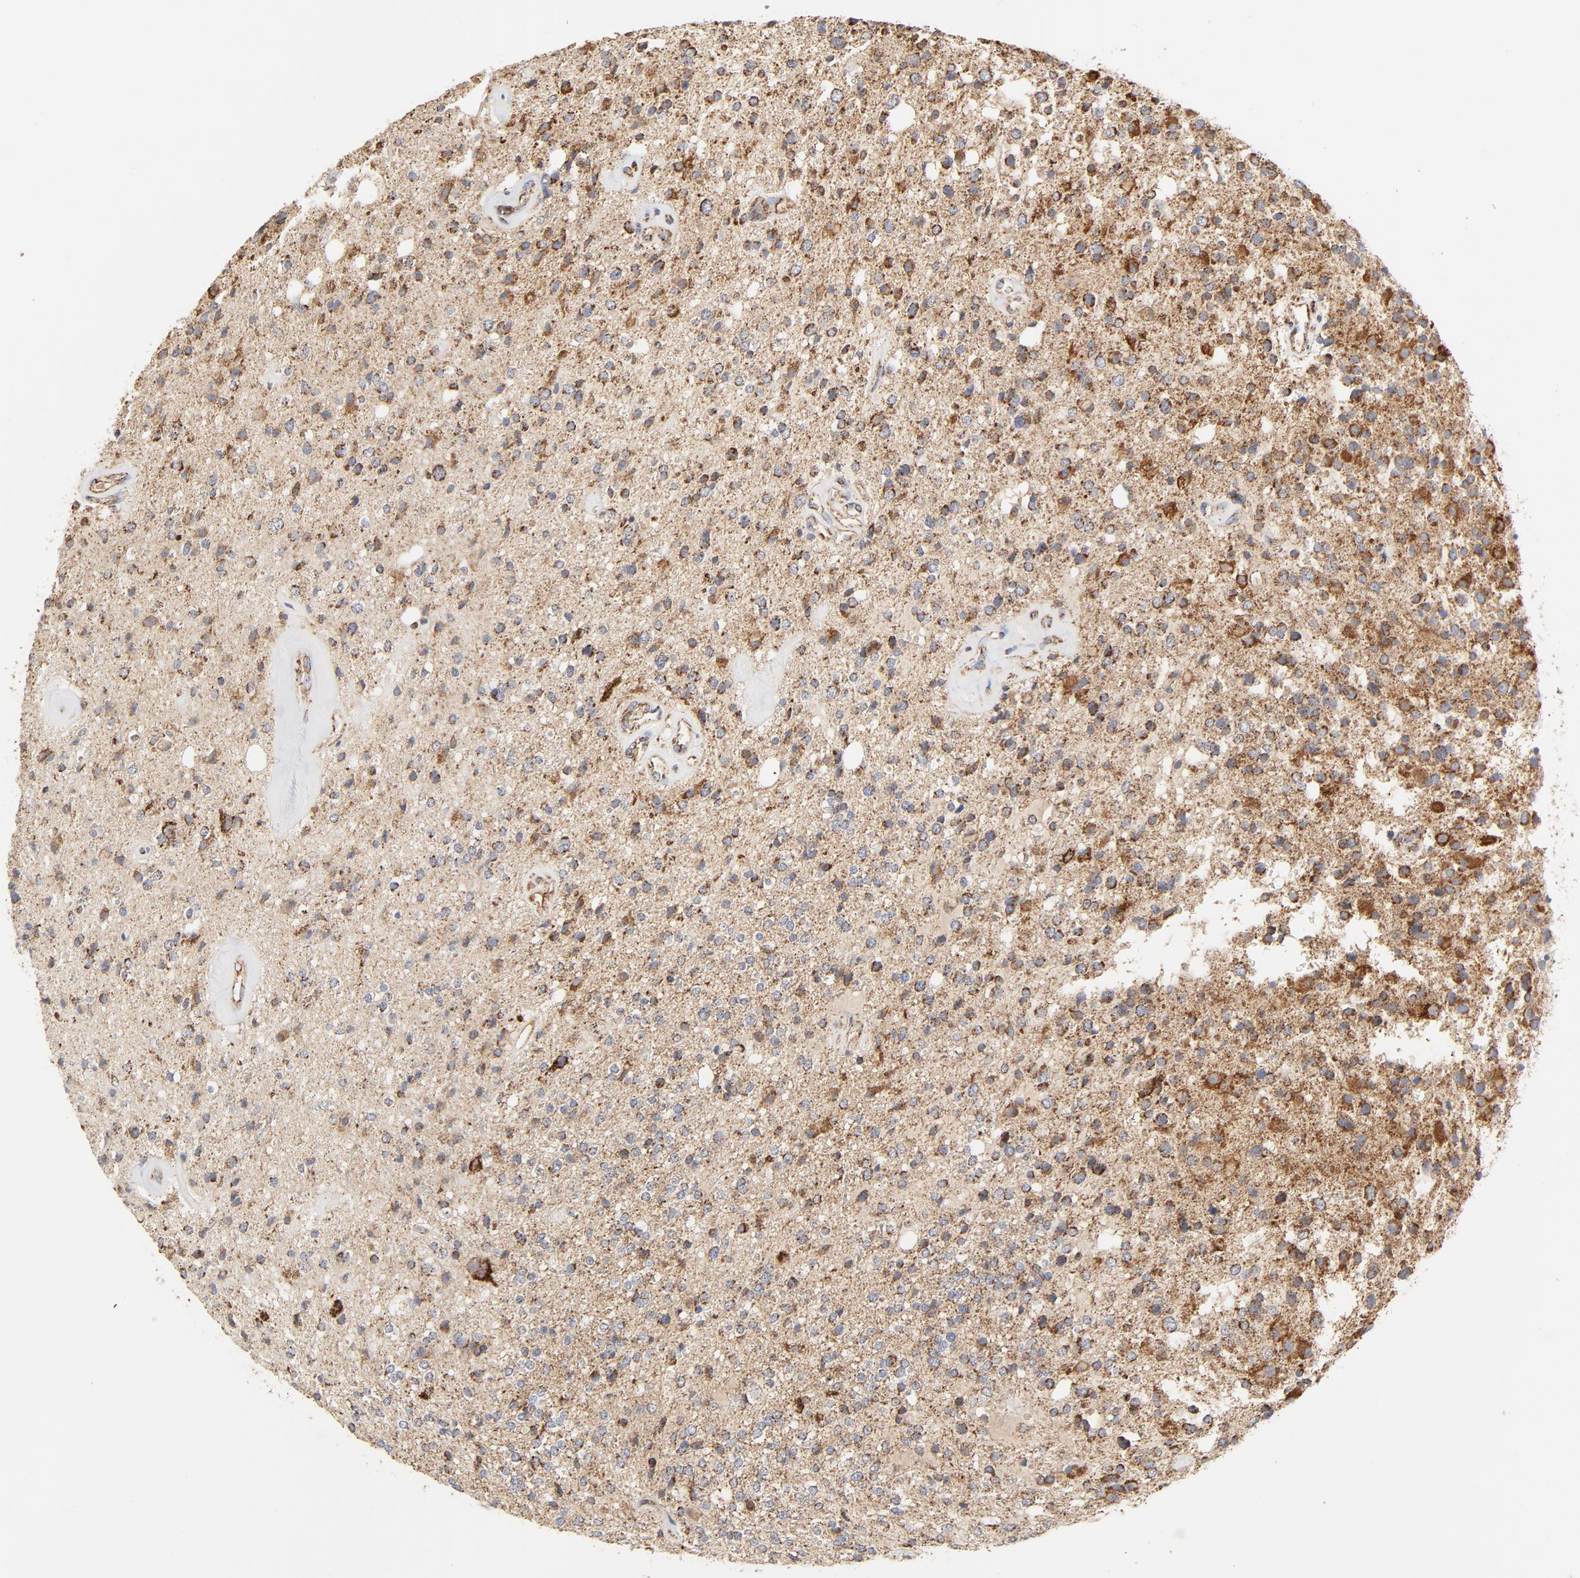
{"staining": {"intensity": "strong", "quantity": ">75%", "location": "cytoplasmic/membranous"}, "tissue": "glioma", "cell_type": "Tumor cells", "image_type": "cancer", "snomed": [{"axis": "morphology", "description": "Glioma, malignant, High grade"}, {"axis": "topography", "description": "Brain"}], "caption": "Human glioma stained with a protein marker shows strong staining in tumor cells.", "gene": "PCNX4", "patient": {"sex": "male", "age": 47}}